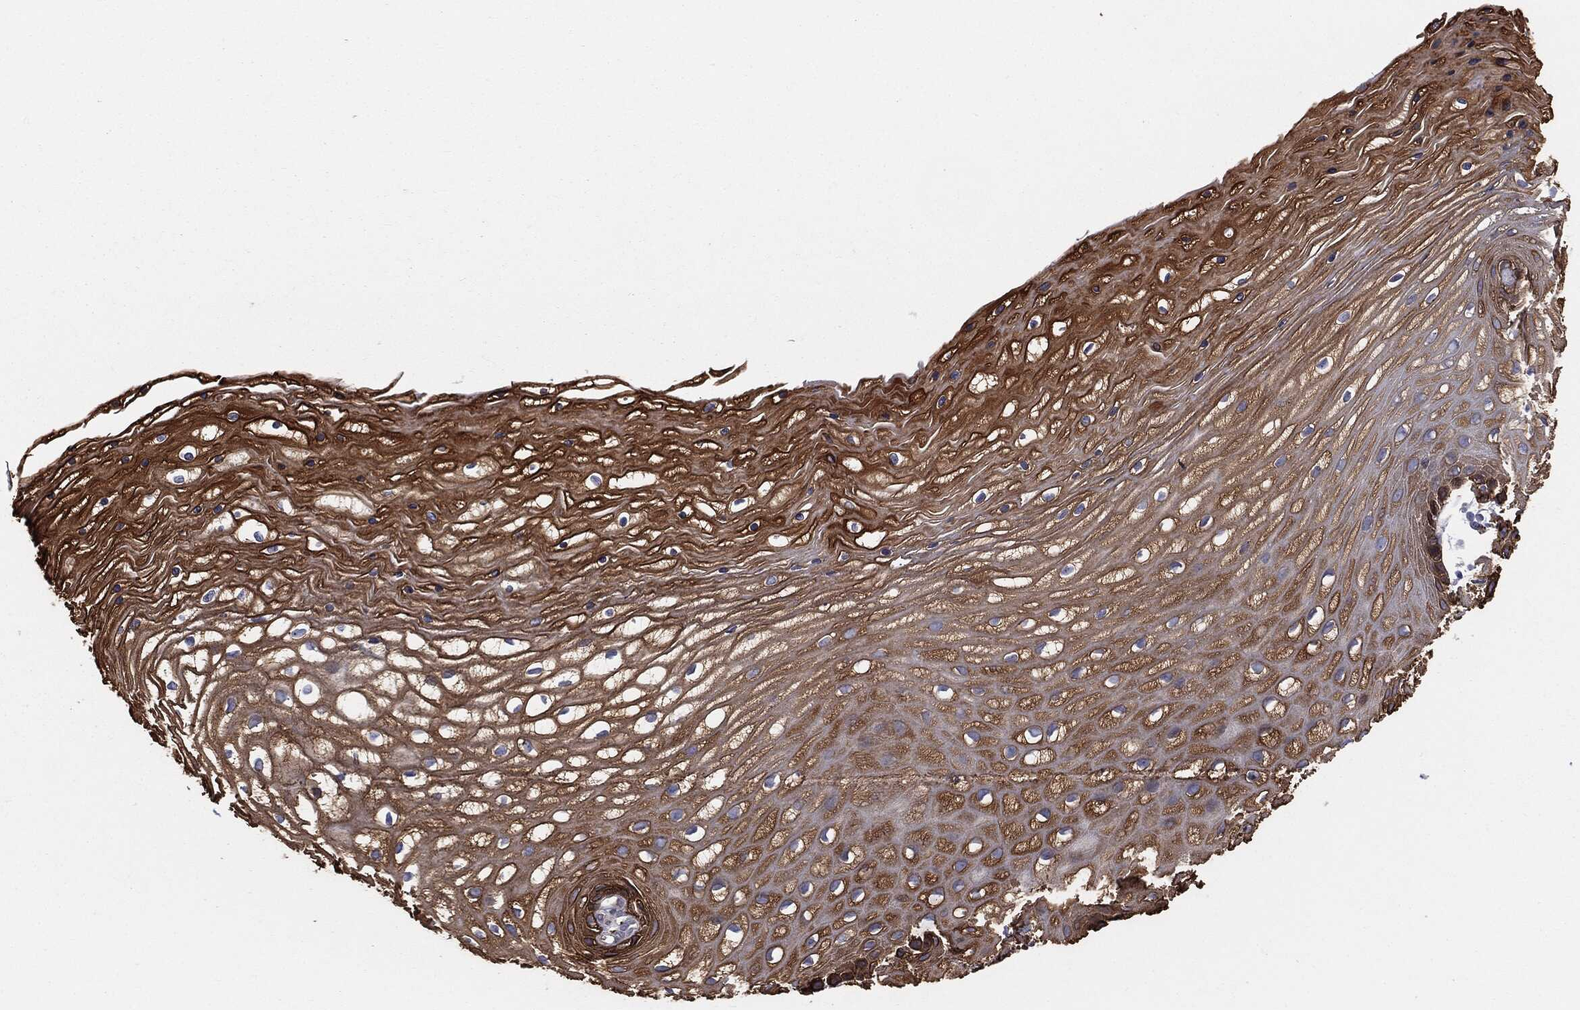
{"staining": {"intensity": "moderate", "quantity": "<25%", "location": "cytoplasmic/membranous"}, "tissue": "cervix", "cell_type": "Glandular cells", "image_type": "normal", "snomed": [{"axis": "morphology", "description": "Normal tissue, NOS"}, {"axis": "topography", "description": "Cervix"}], "caption": "Immunohistochemical staining of normal human cervix displays low levels of moderate cytoplasmic/membranous staining in approximately <25% of glandular cells. (Stains: DAB (3,3'-diaminobenzidine) in brown, nuclei in blue, Microscopy: brightfield microscopy at high magnification).", "gene": "KRT5", "patient": {"sex": "female", "age": 35}}